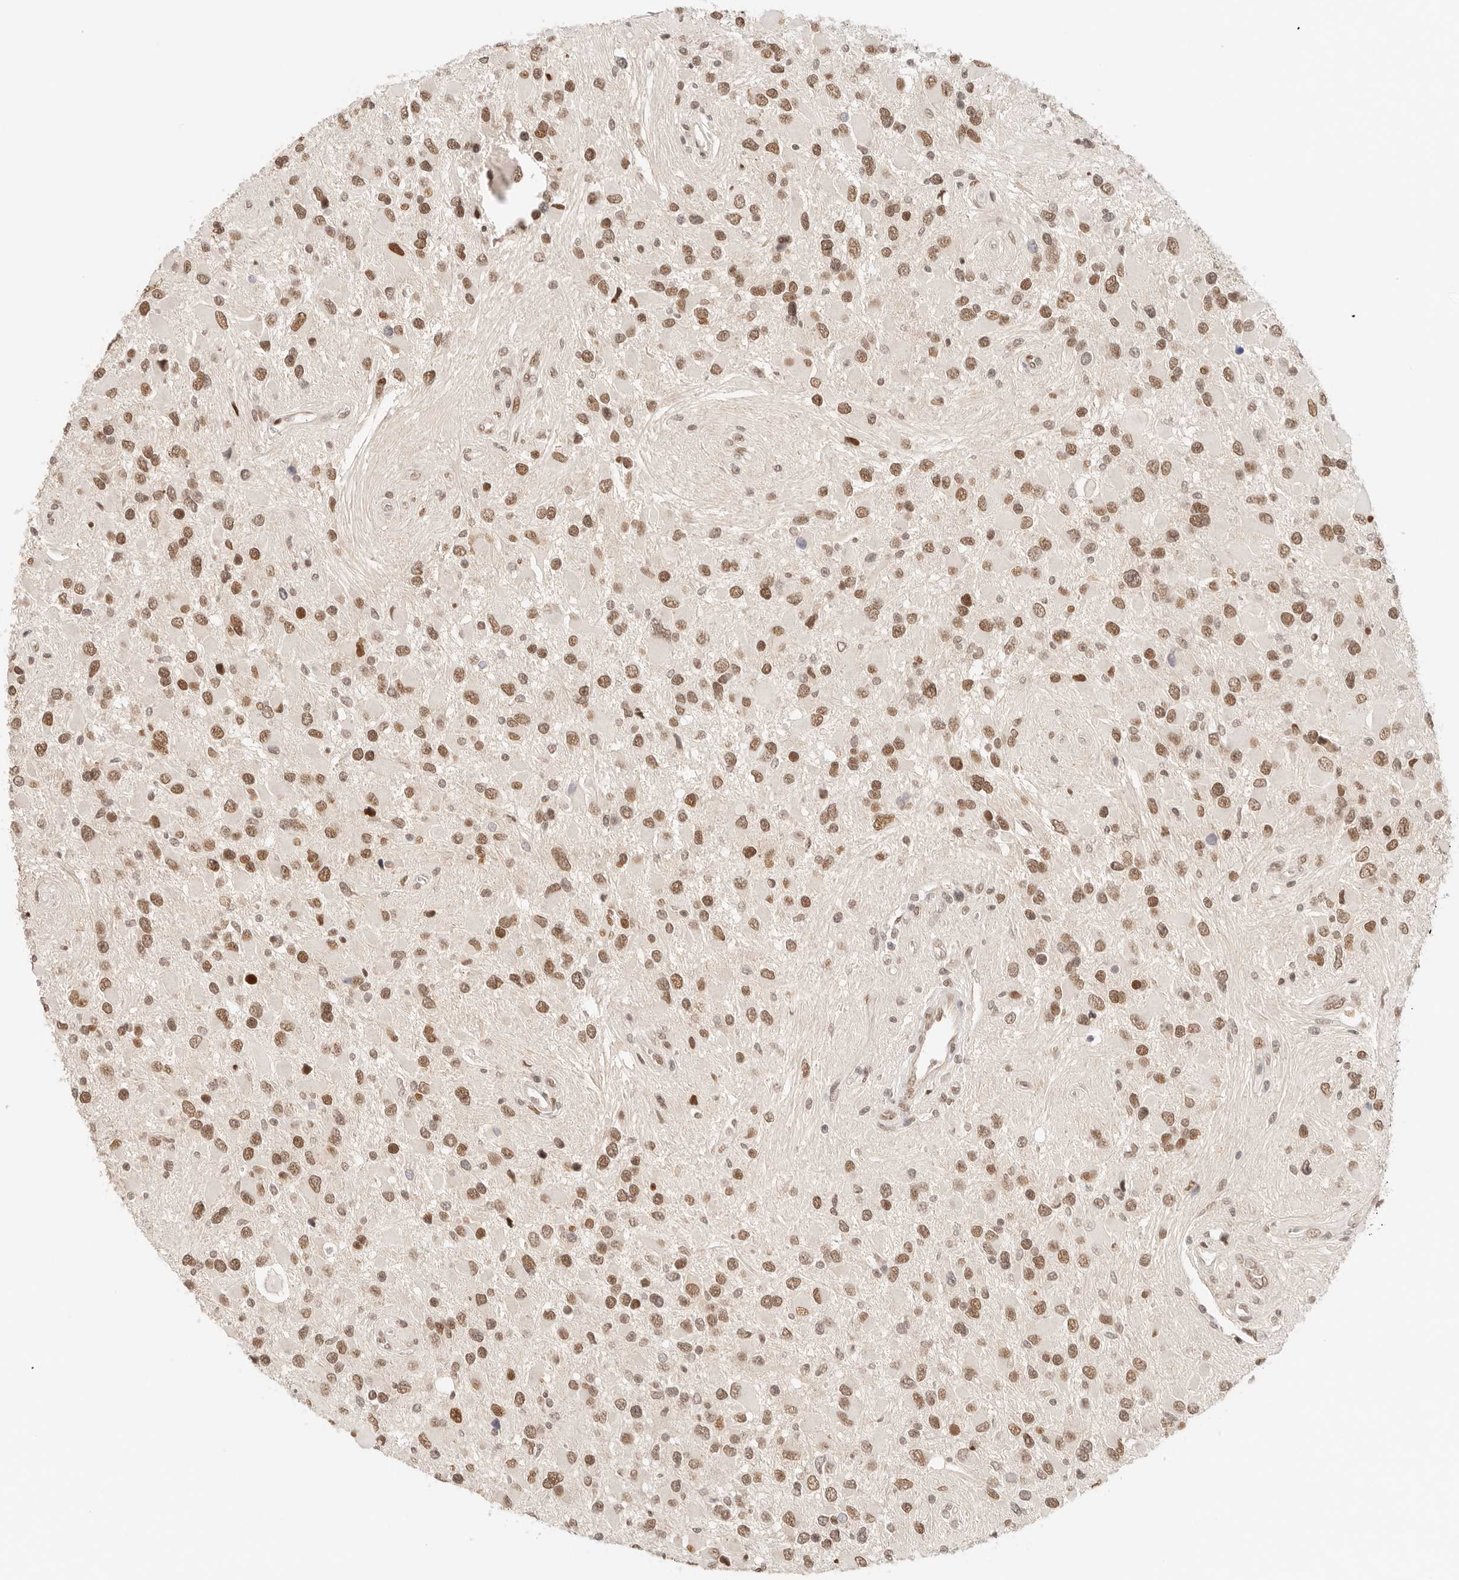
{"staining": {"intensity": "moderate", "quantity": ">75%", "location": "nuclear"}, "tissue": "glioma", "cell_type": "Tumor cells", "image_type": "cancer", "snomed": [{"axis": "morphology", "description": "Glioma, malignant, High grade"}, {"axis": "topography", "description": "Brain"}], "caption": "Immunohistochemistry (IHC) photomicrograph of neoplastic tissue: glioma stained using IHC exhibits medium levels of moderate protein expression localized specifically in the nuclear of tumor cells, appearing as a nuclear brown color.", "gene": "HOXC5", "patient": {"sex": "male", "age": 53}}